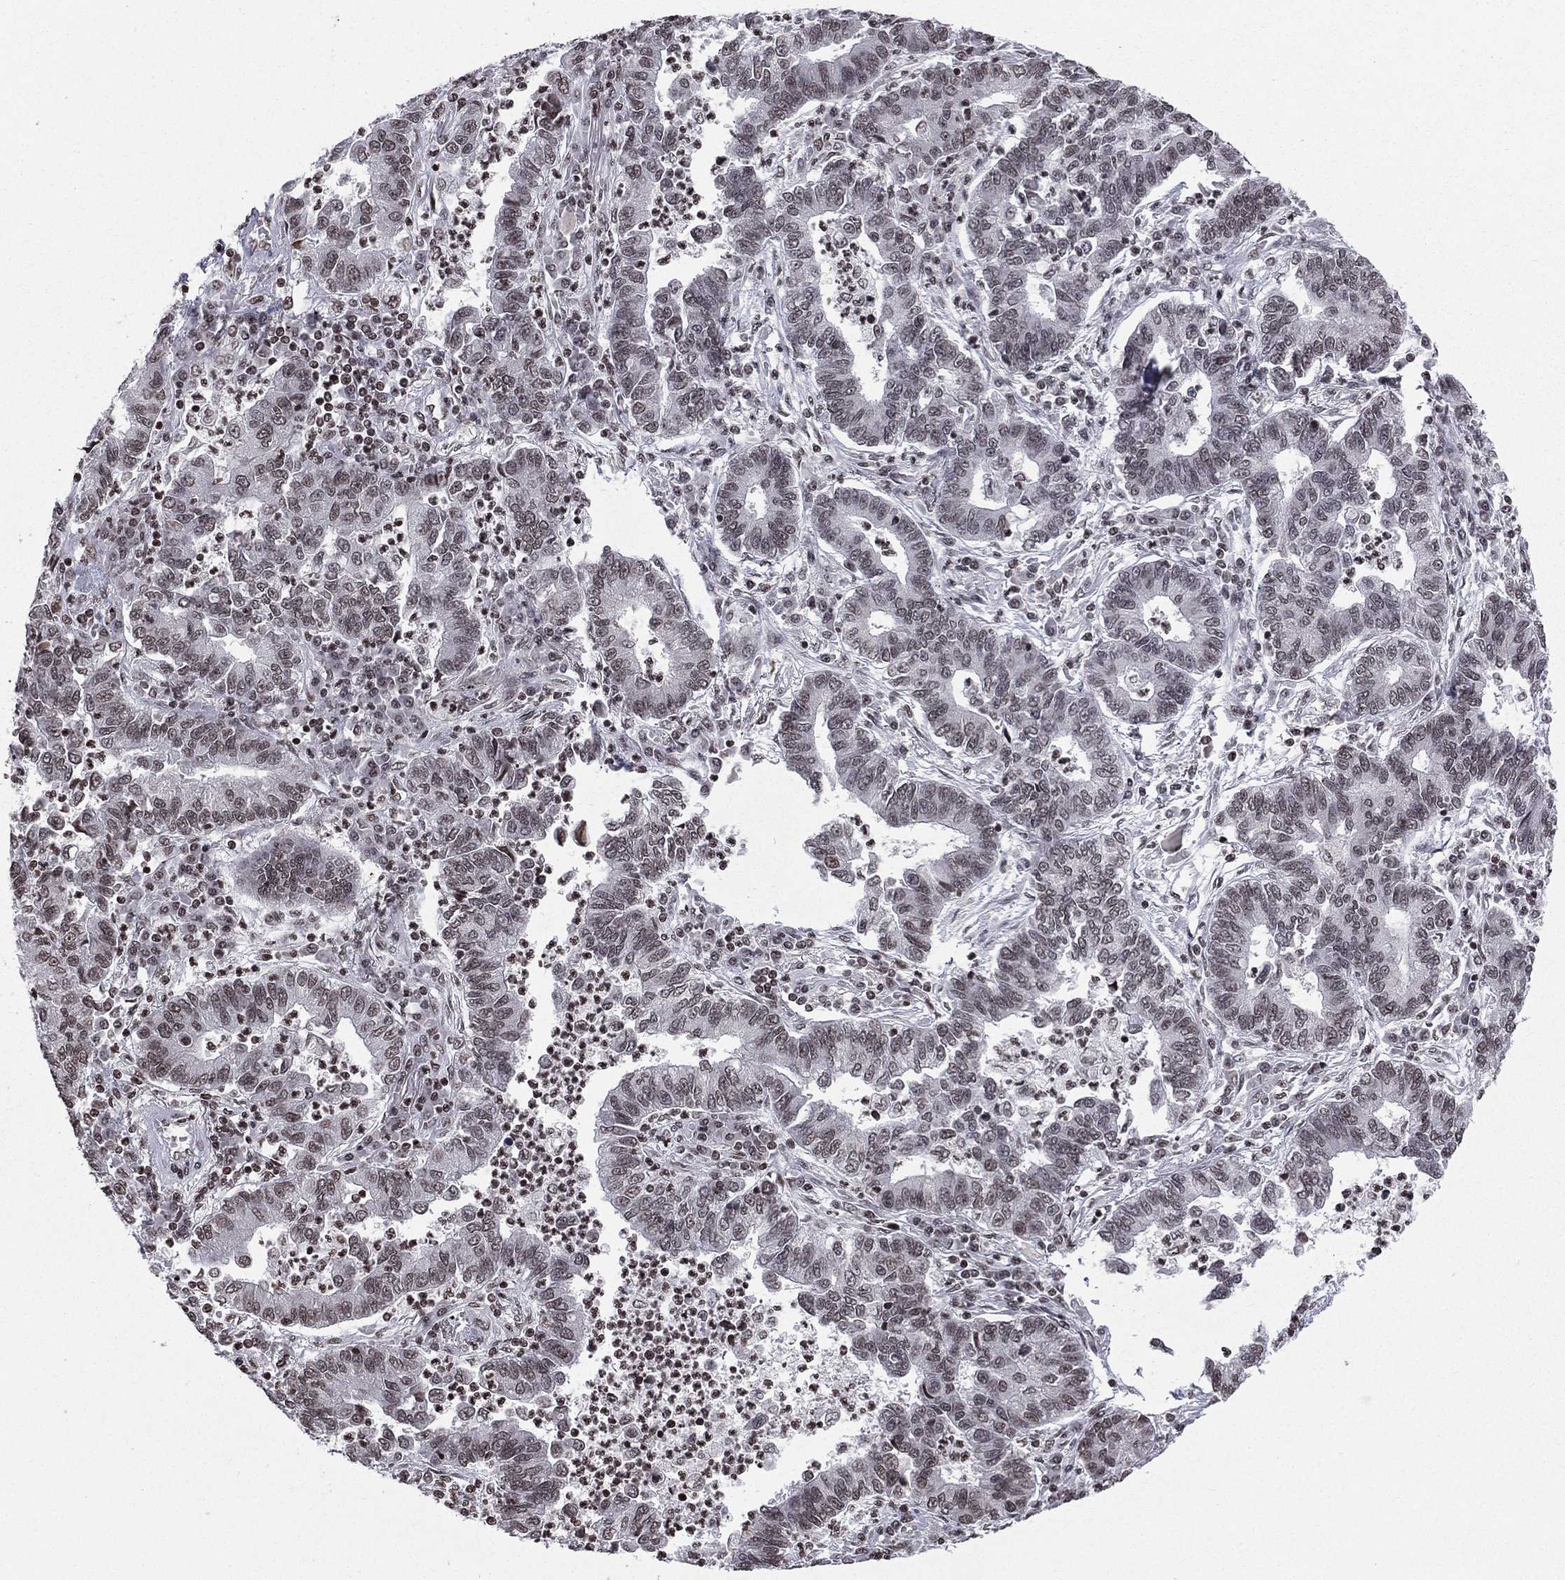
{"staining": {"intensity": "negative", "quantity": "none", "location": "none"}, "tissue": "lung cancer", "cell_type": "Tumor cells", "image_type": "cancer", "snomed": [{"axis": "morphology", "description": "Adenocarcinoma, NOS"}, {"axis": "topography", "description": "Lung"}], "caption": "Tumor cells show no significant protein positivity in lung cancer (adenocarcinoma).", "gene": "RFX7", "patient": {"sex": "female", "age": 57}}